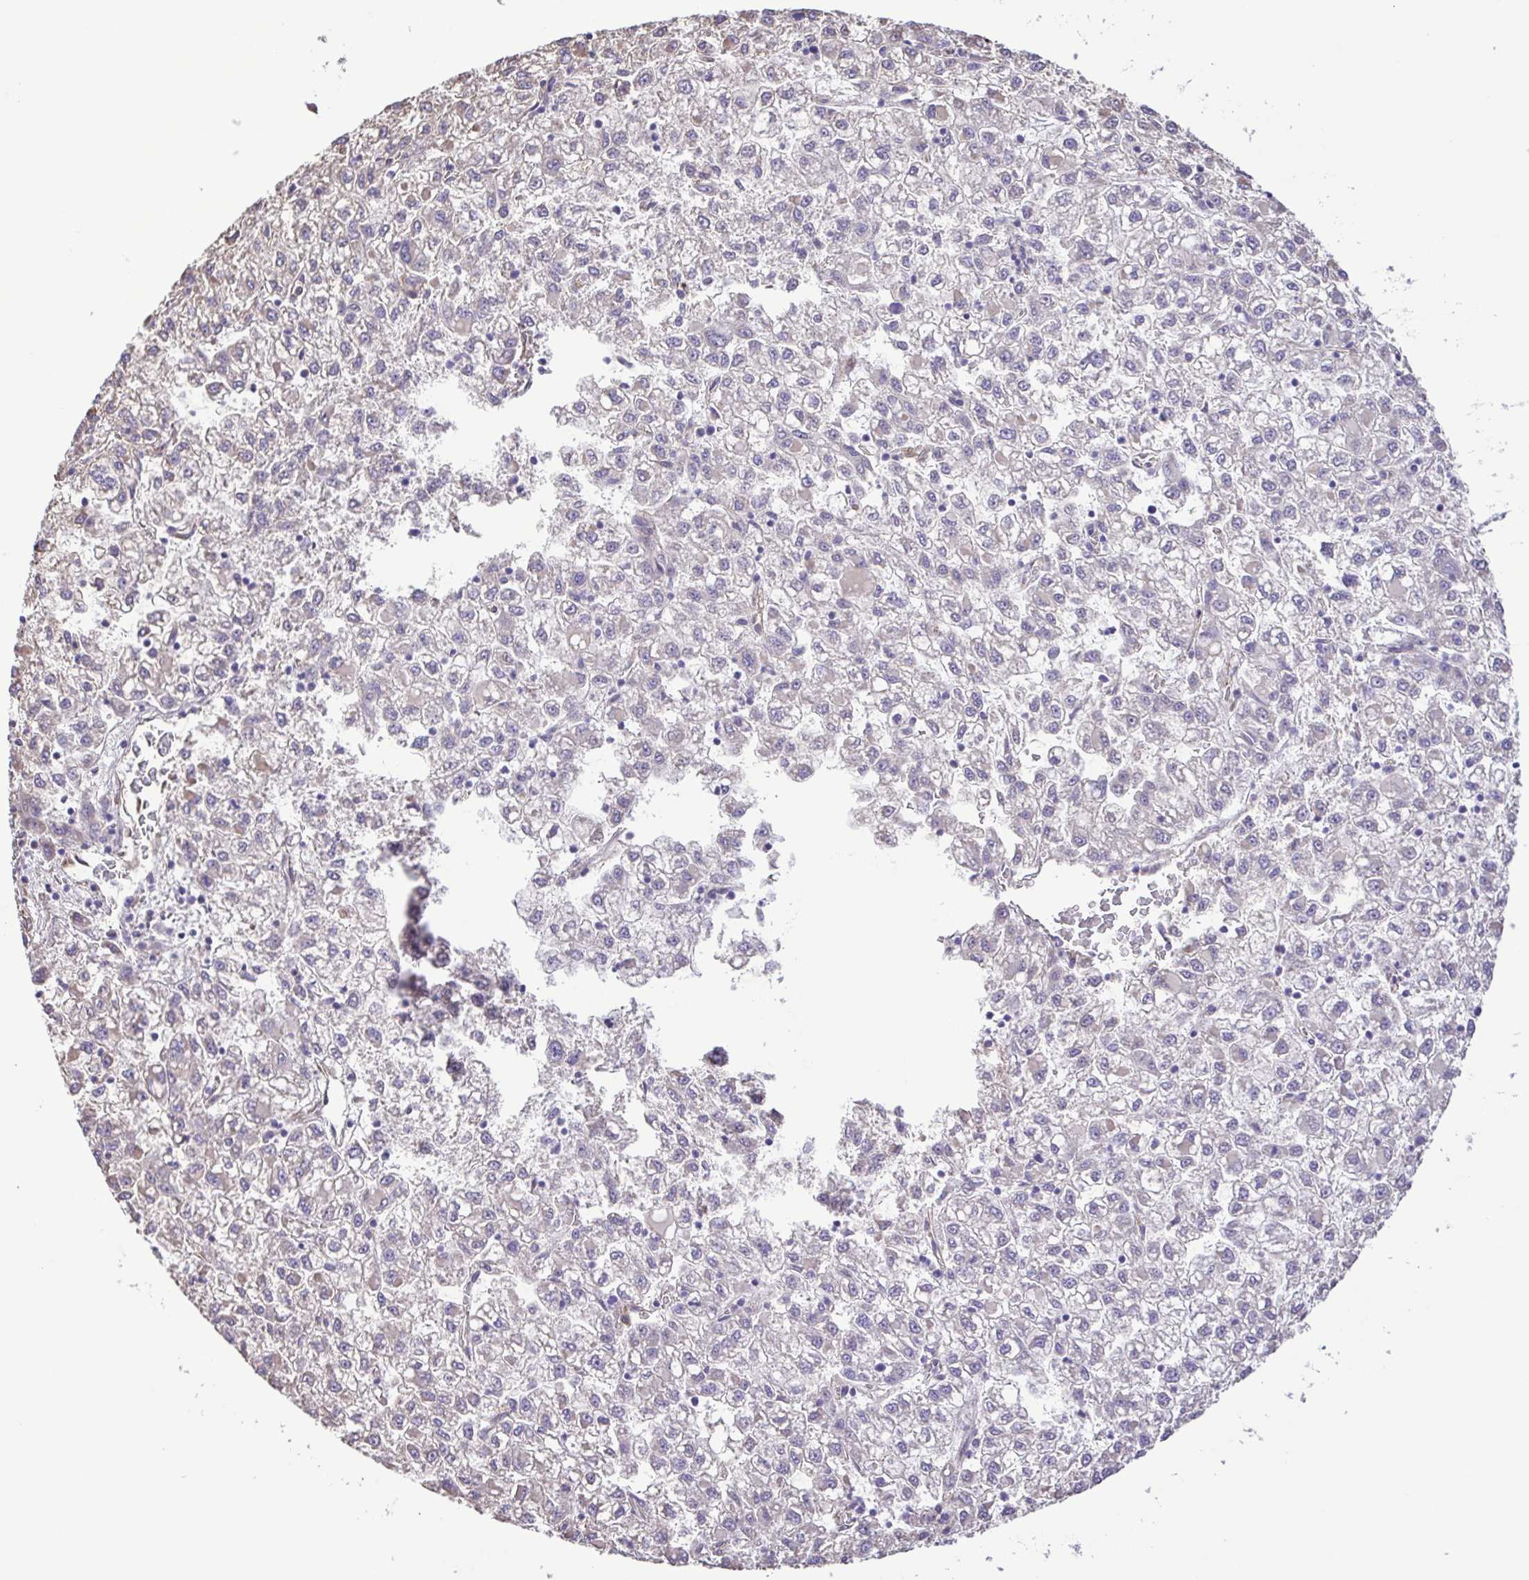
{"staining": {"intensity": "negative", "quantity": "none", "location": "none"}, "tissue": "liver cancer", "cell_type": "Tumor cells", "image_type": "cancer", "snomed": [{"axis": "morphology", "description": "Carcinoma, Hepatocellular, NOS"}, {"axis": "topography", "description": "Liver"}], "caption": "An image of human liver cancer is negative for staining in tumor cells.", "gene": "FLT1", "patient": {"sex": "male", "age": 40}}